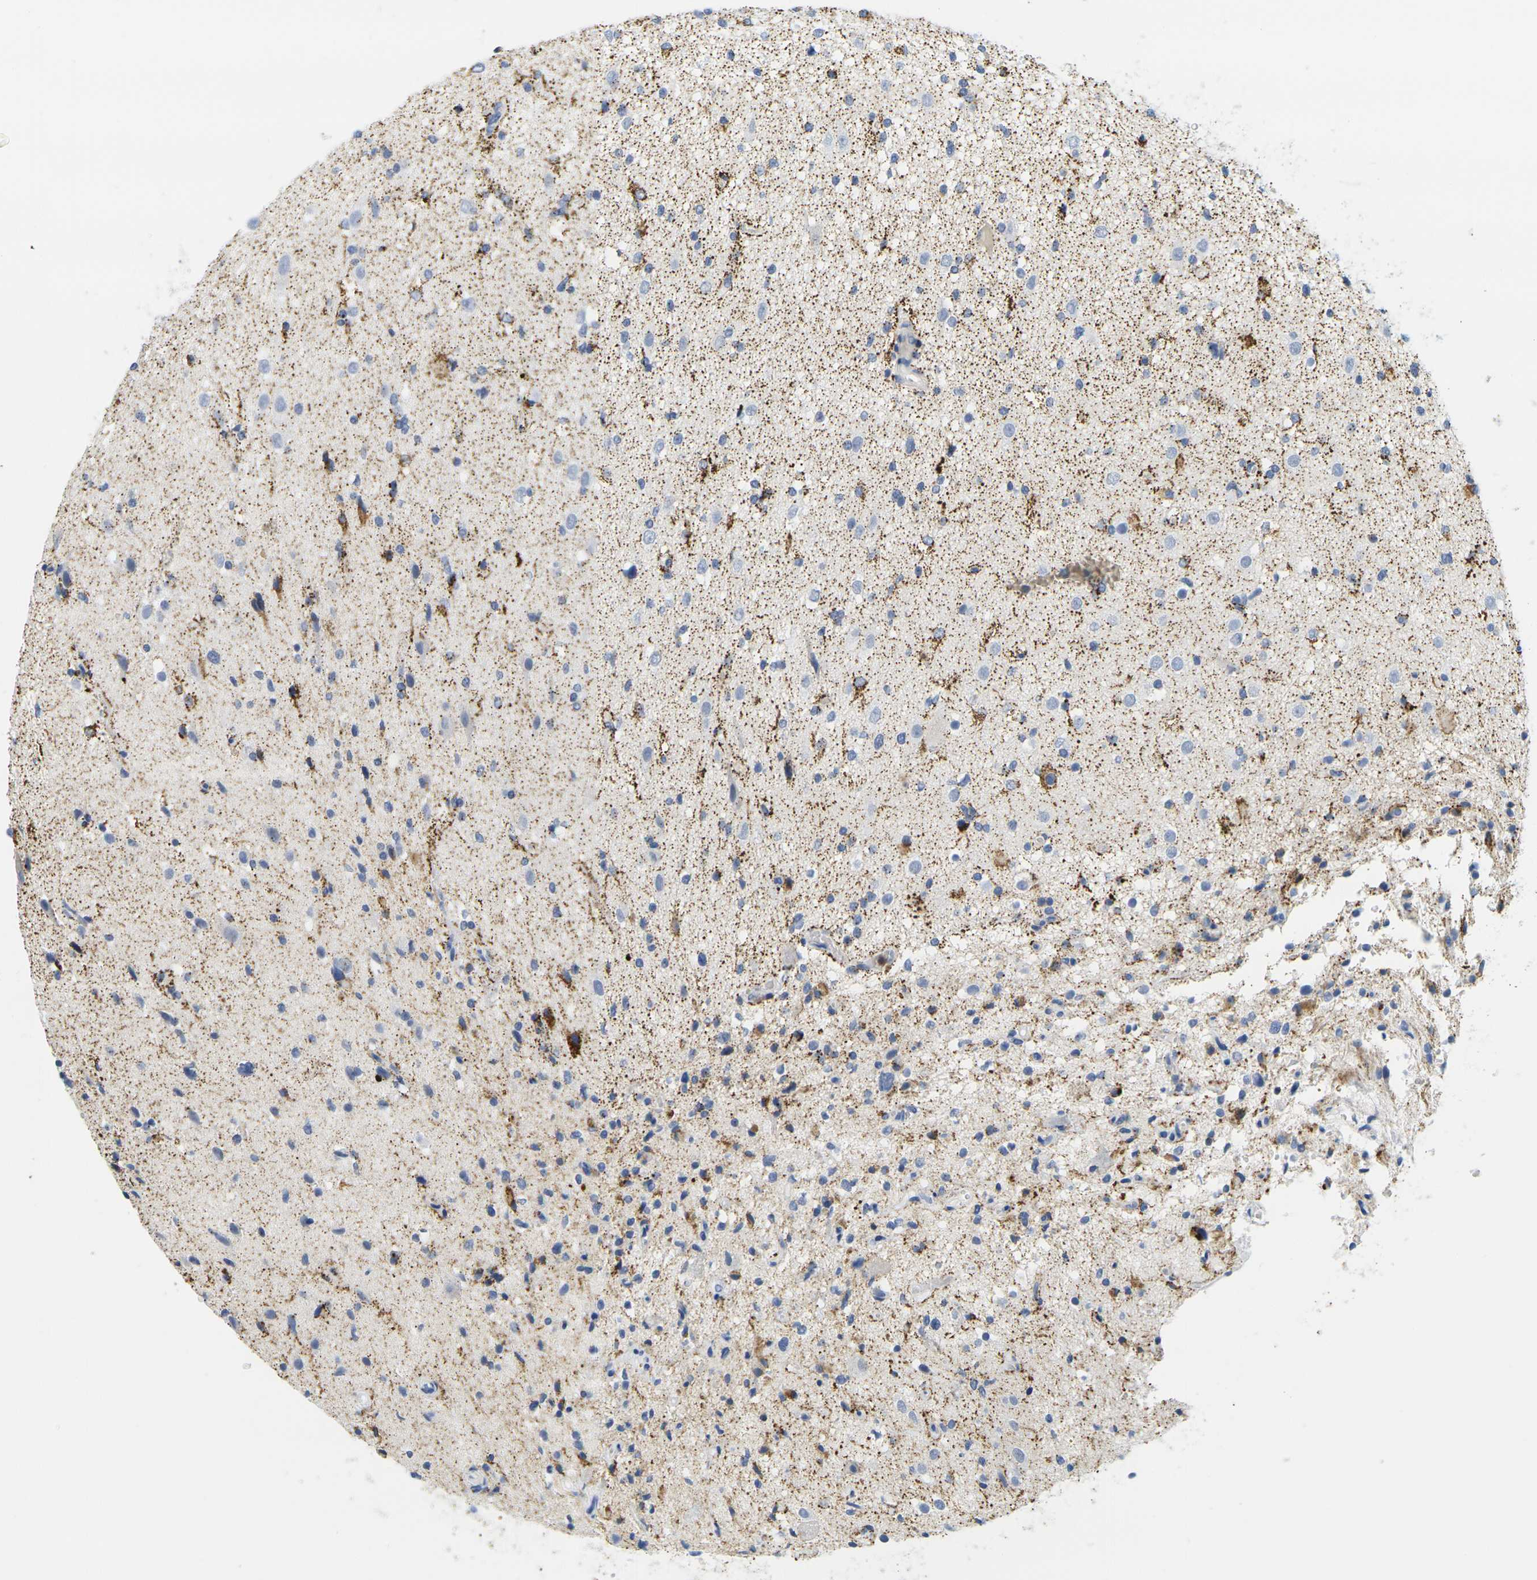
{"staining": {"intensity": "moderate", "quantity": "25%-75%", "location": "cytoplasmic/membranous"}, "tissue": "glioma", "cell_type": "Tumor cells", "image_type": "cancer", "snomed": [{"axis": "morphology", "description": "Glioma, malignant, High grade"}, {"axis": "topography", "description": "Brain"}], "caption": "Human glioma stained for a protein (brown) shows moderate cytoplasmic/membranous positive positivity in approximately 25%-75% of tumor cells.", "gene": "KLK5", "patient": {"sex": "male", "age": 33}}